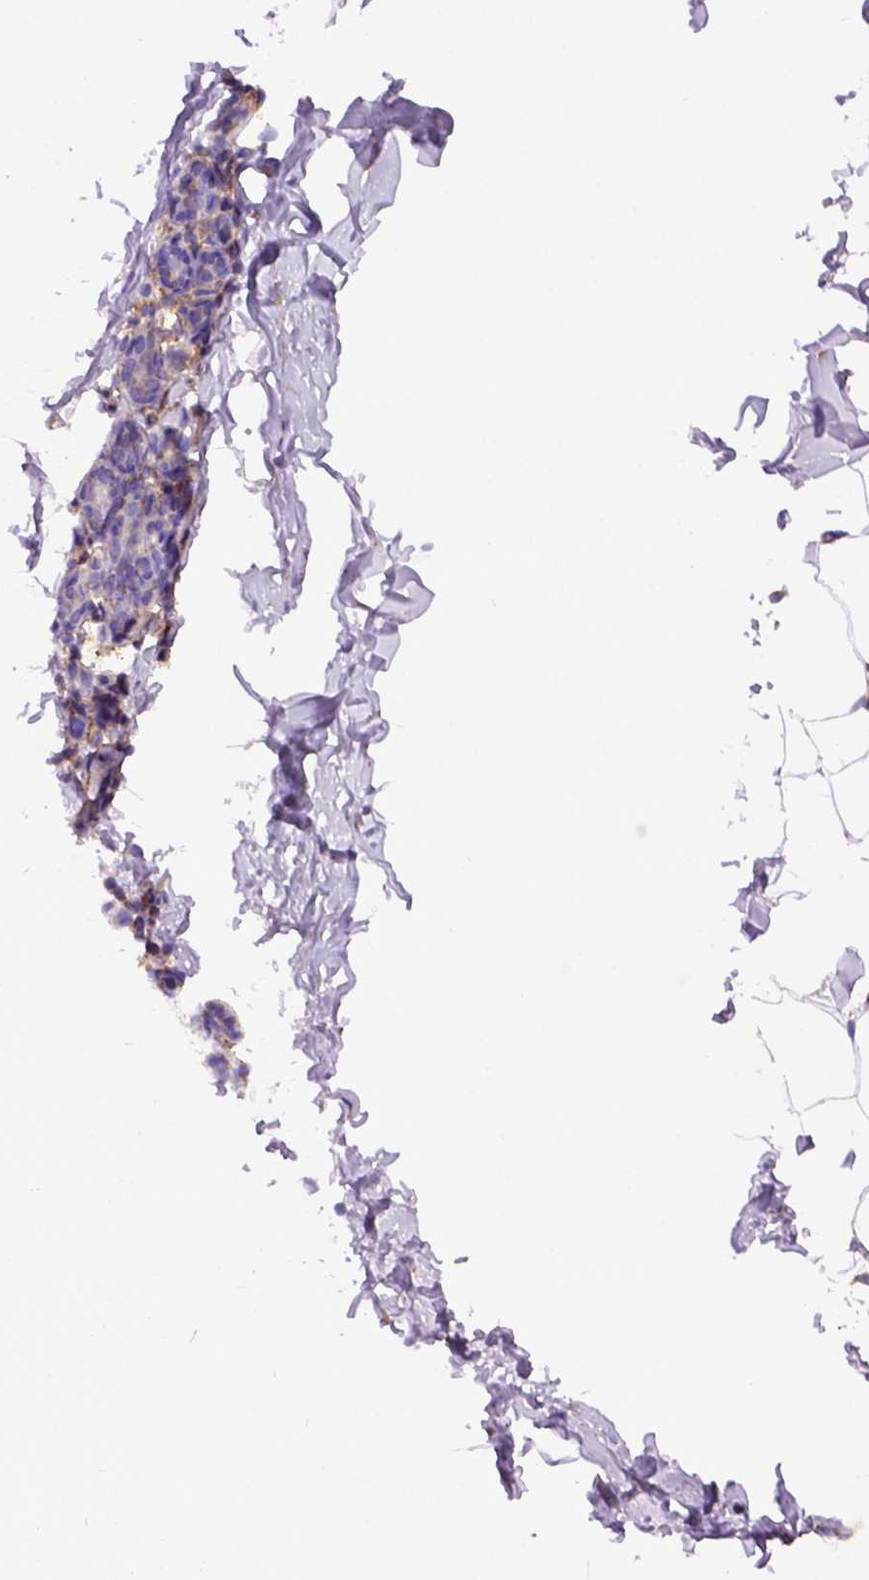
{"staining": {"intensity": "negative", "quantity": "none", "location": "none"}, "tissue": "breast", "cell_type": "Adipocytes", "image_type": "normal", "snomed": [{"axis": "morphology", "description": "Normal tissue, NOS"}, {"axis": "topography", "description": "Breast"}], "caption": "Adipocytes show no significant protein staining in normal breast.", "gene": "MVP", "patient": {"sex": "female", "age": 32}}